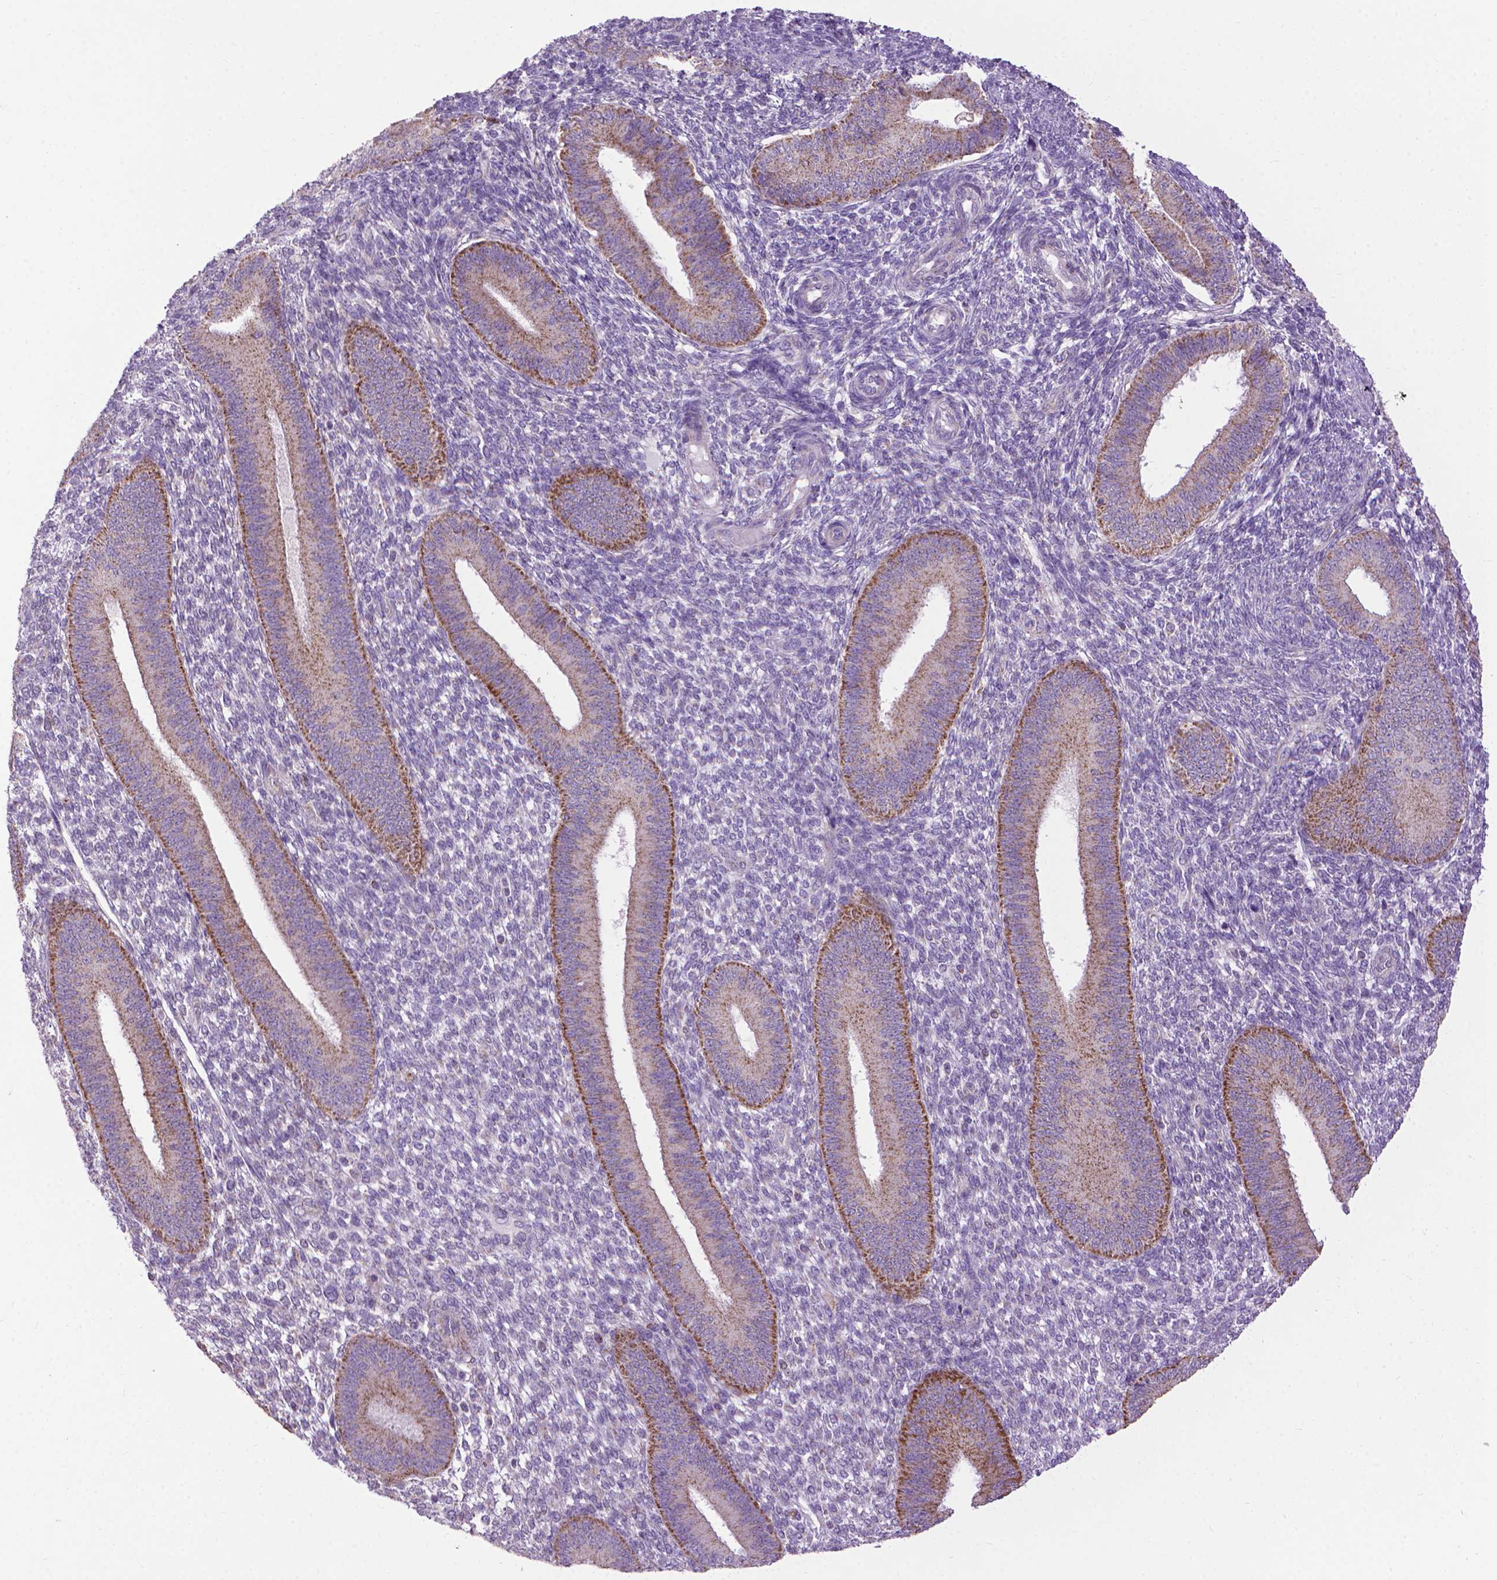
{"staining": {"intensity": "negative", "quantity": "none", "location": "none"}, "tissue": "endometrium", "cell_type": "Cells in endometrial stroma", "image_type": "normal", "snomed": [{"axis": "morphology", "description": "Normal tissue, NOS"}, {"axis": "topography", "description": "Endometrium"}], "caption": "DAB immunohistochemical staining of benign human endometrium demonstrates no significant expression in cells in endometrial stroma.", "gene": "VDAC1", "patient": {"sex": "female", "age": 39}}